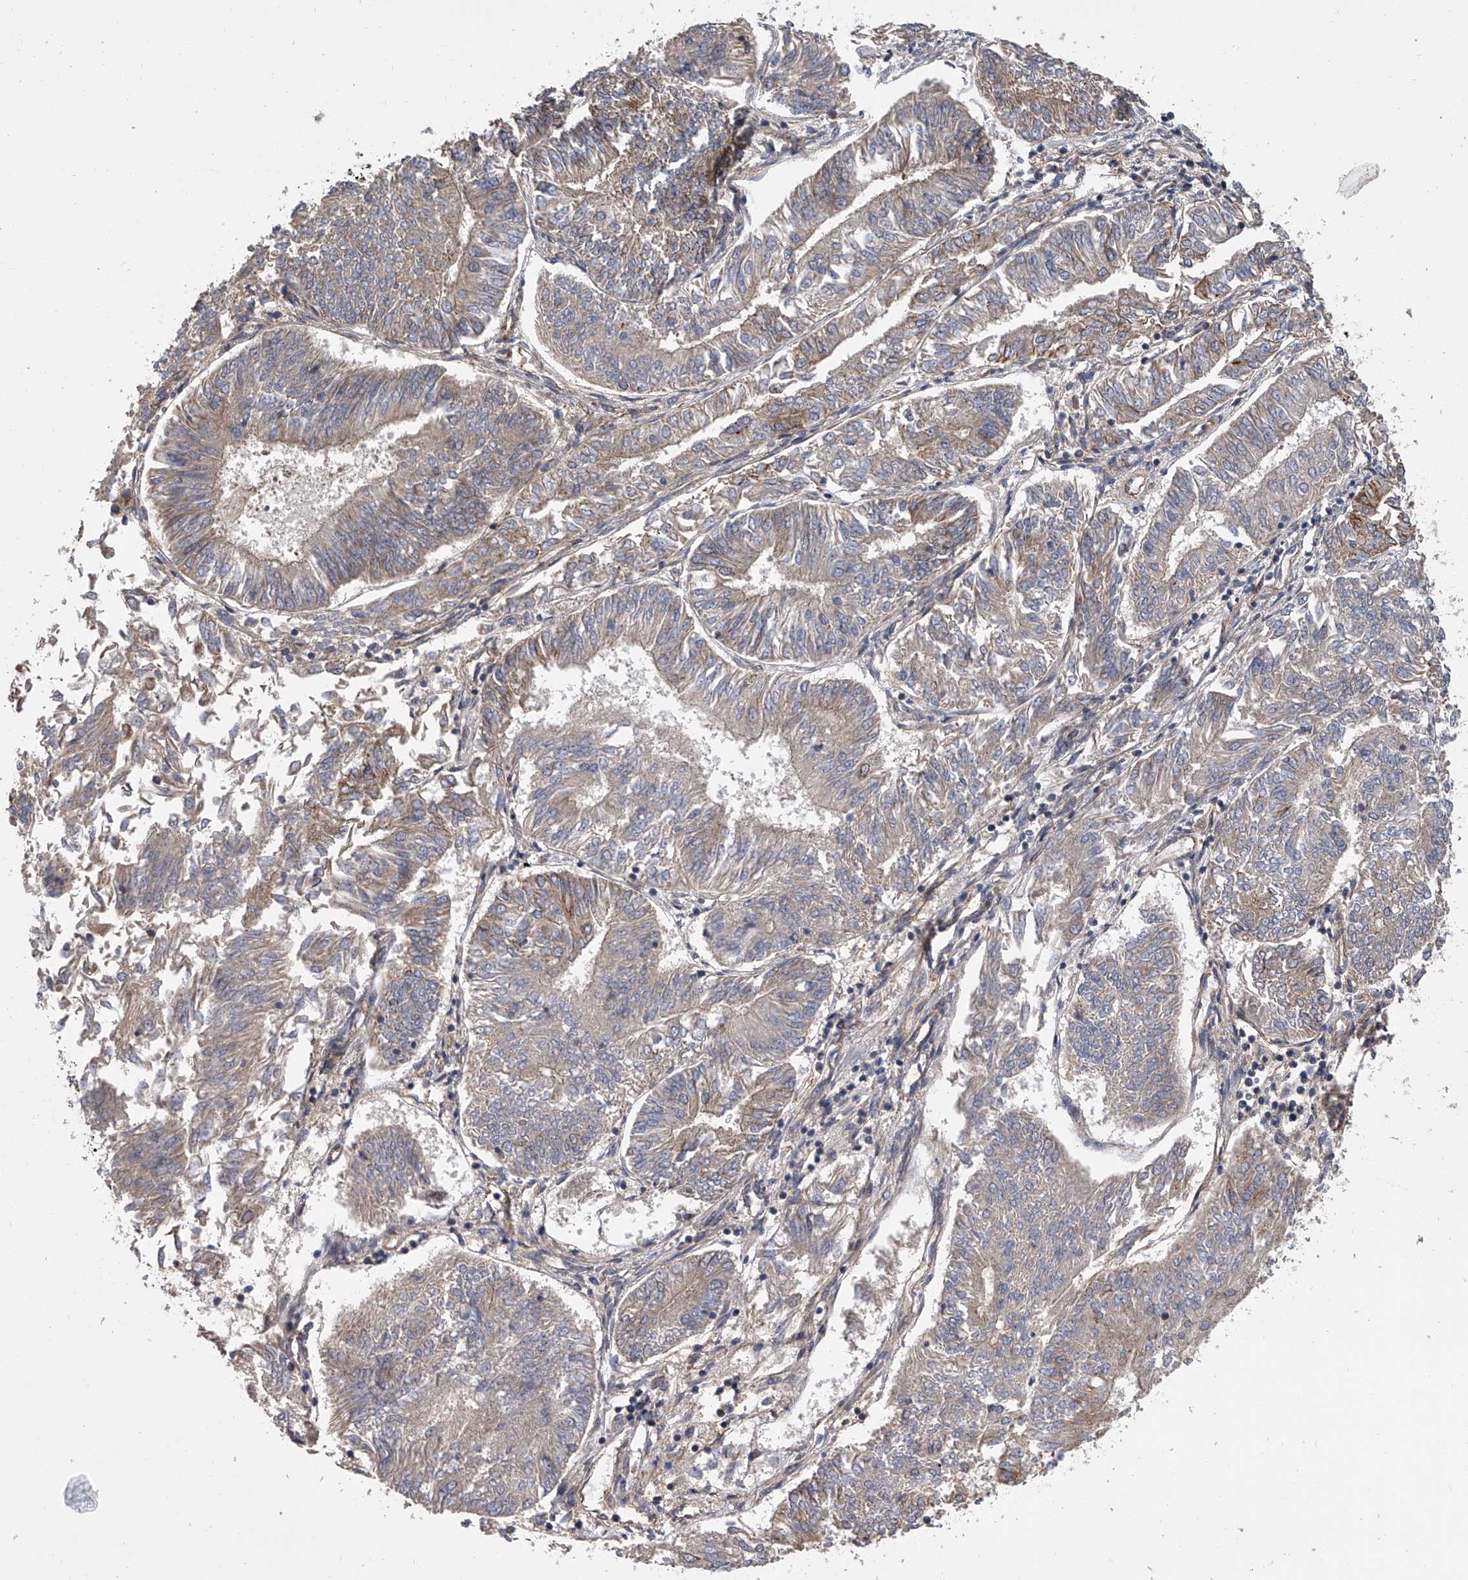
{"staining": {"intensity": "weak", "quantity": "<25%", "location": "cytoplasmic/membranous"}, "tissue": "endometrial cancer", "cell_type": "Tumor cells", "image_type": "cancer", "snomed": [{"axis": "morphology", "description": "Adenocarcinoma, NOS"}, {"axis": "topography", "description": "Endometrium"}], "caption": "This histopathology image is of endometrial cancer (adenocarcinoma) stained with immunohistochemistry (IHC) to label a protein in brown with the nuclei are counter-stained blue. There is no staining in tumor cells.", "gene": "USP47", "patient": {"sex": "female", "age": 58}}